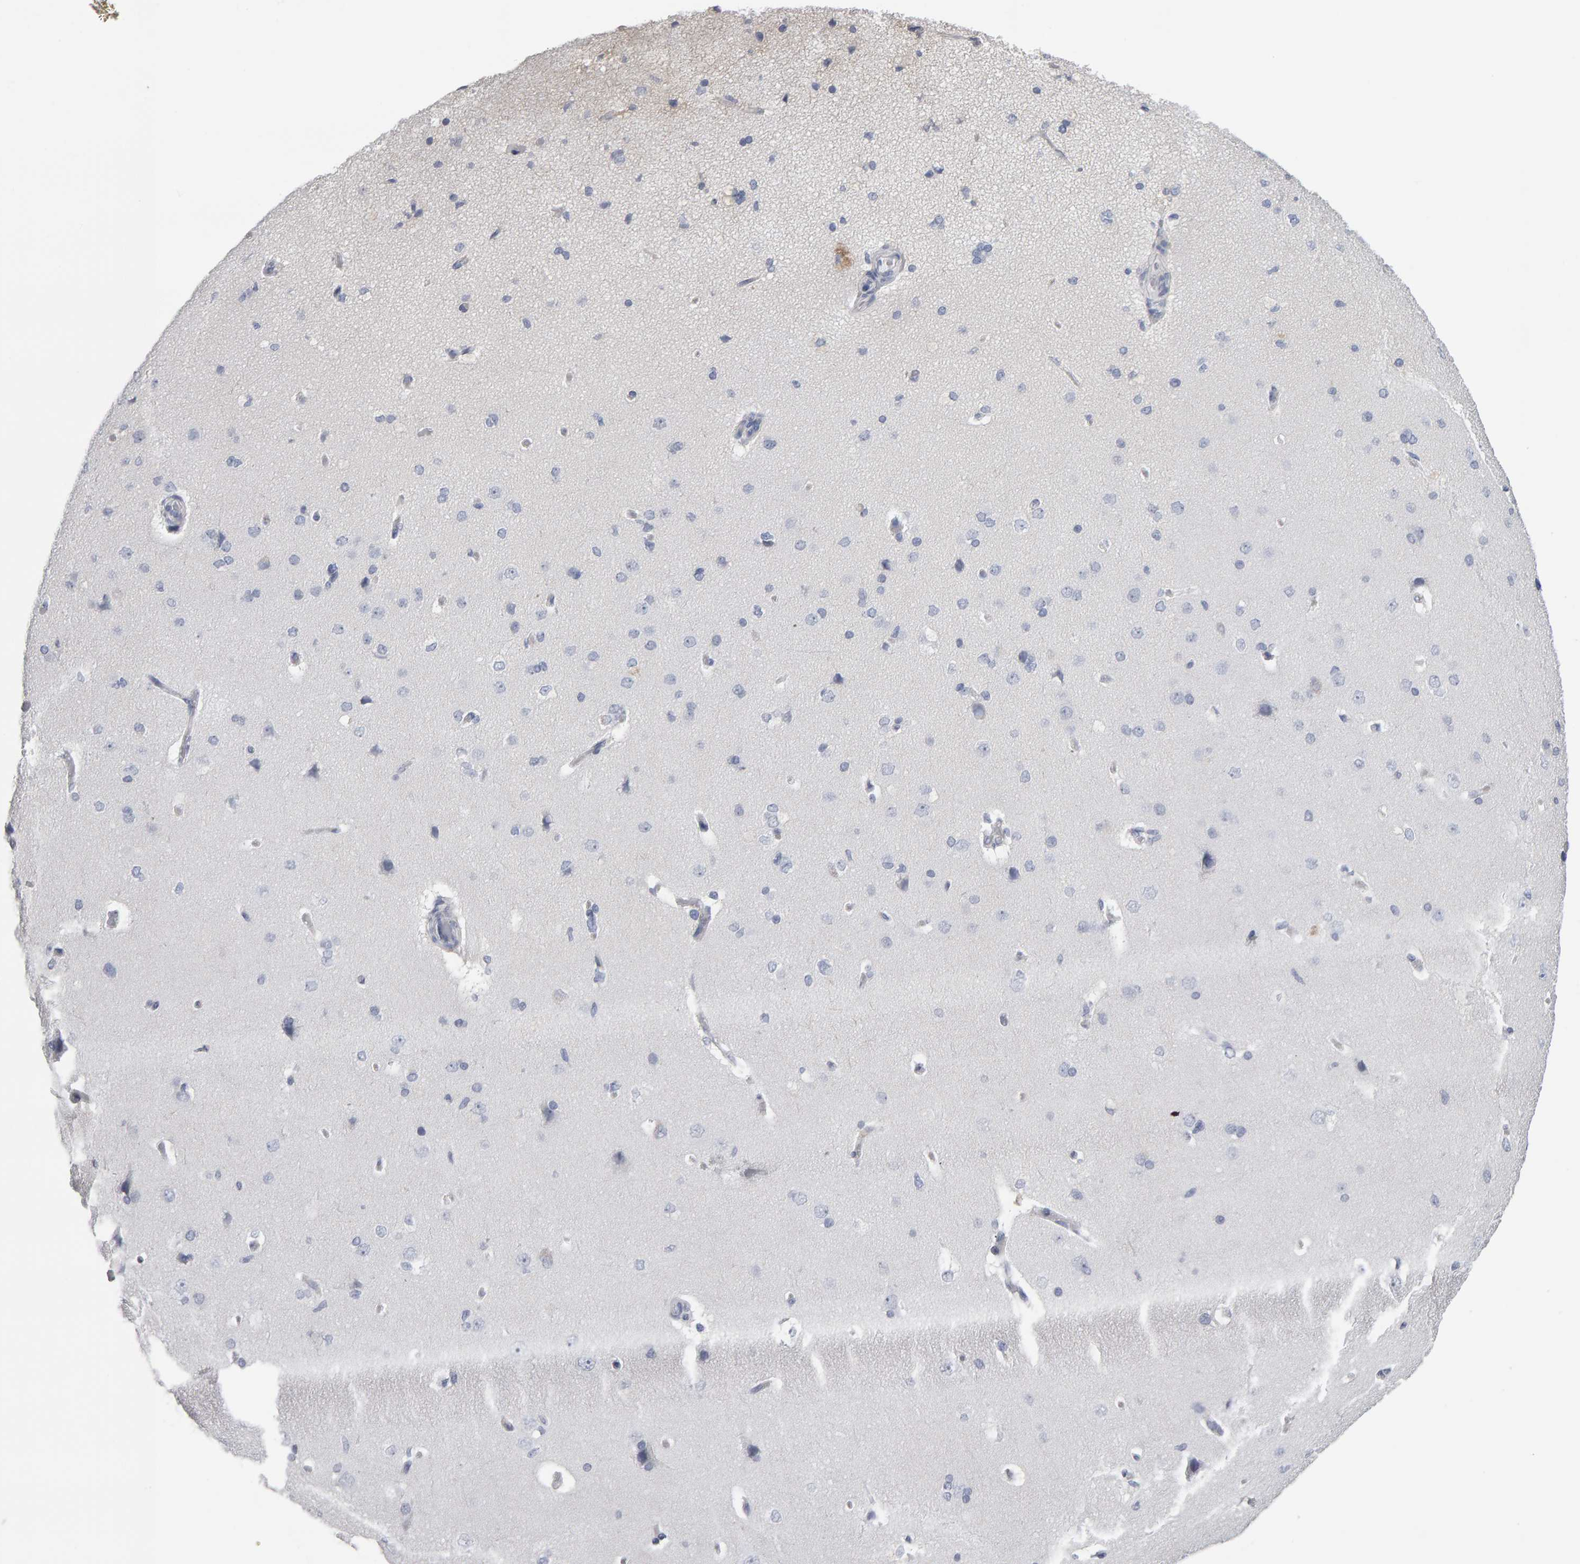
{"staining": {"intensity": "negative", "quantity": "none", "location": "none"}, "tissue": "cerebral cortex", "cell_type": "Endothelial cells", "image_type": "normal", "snomed": [{"axis": "morphology", "description": "Normal tissue, NOS"}, {"axis": "topography", "description": "Cerebral cortex"}], "caption": "Protein analysis of benign cerebral cortex demonstrates no significant positivity in endothelial cells.", "gene": "CD38", "patient": {"sex": "male", "age": 62}}